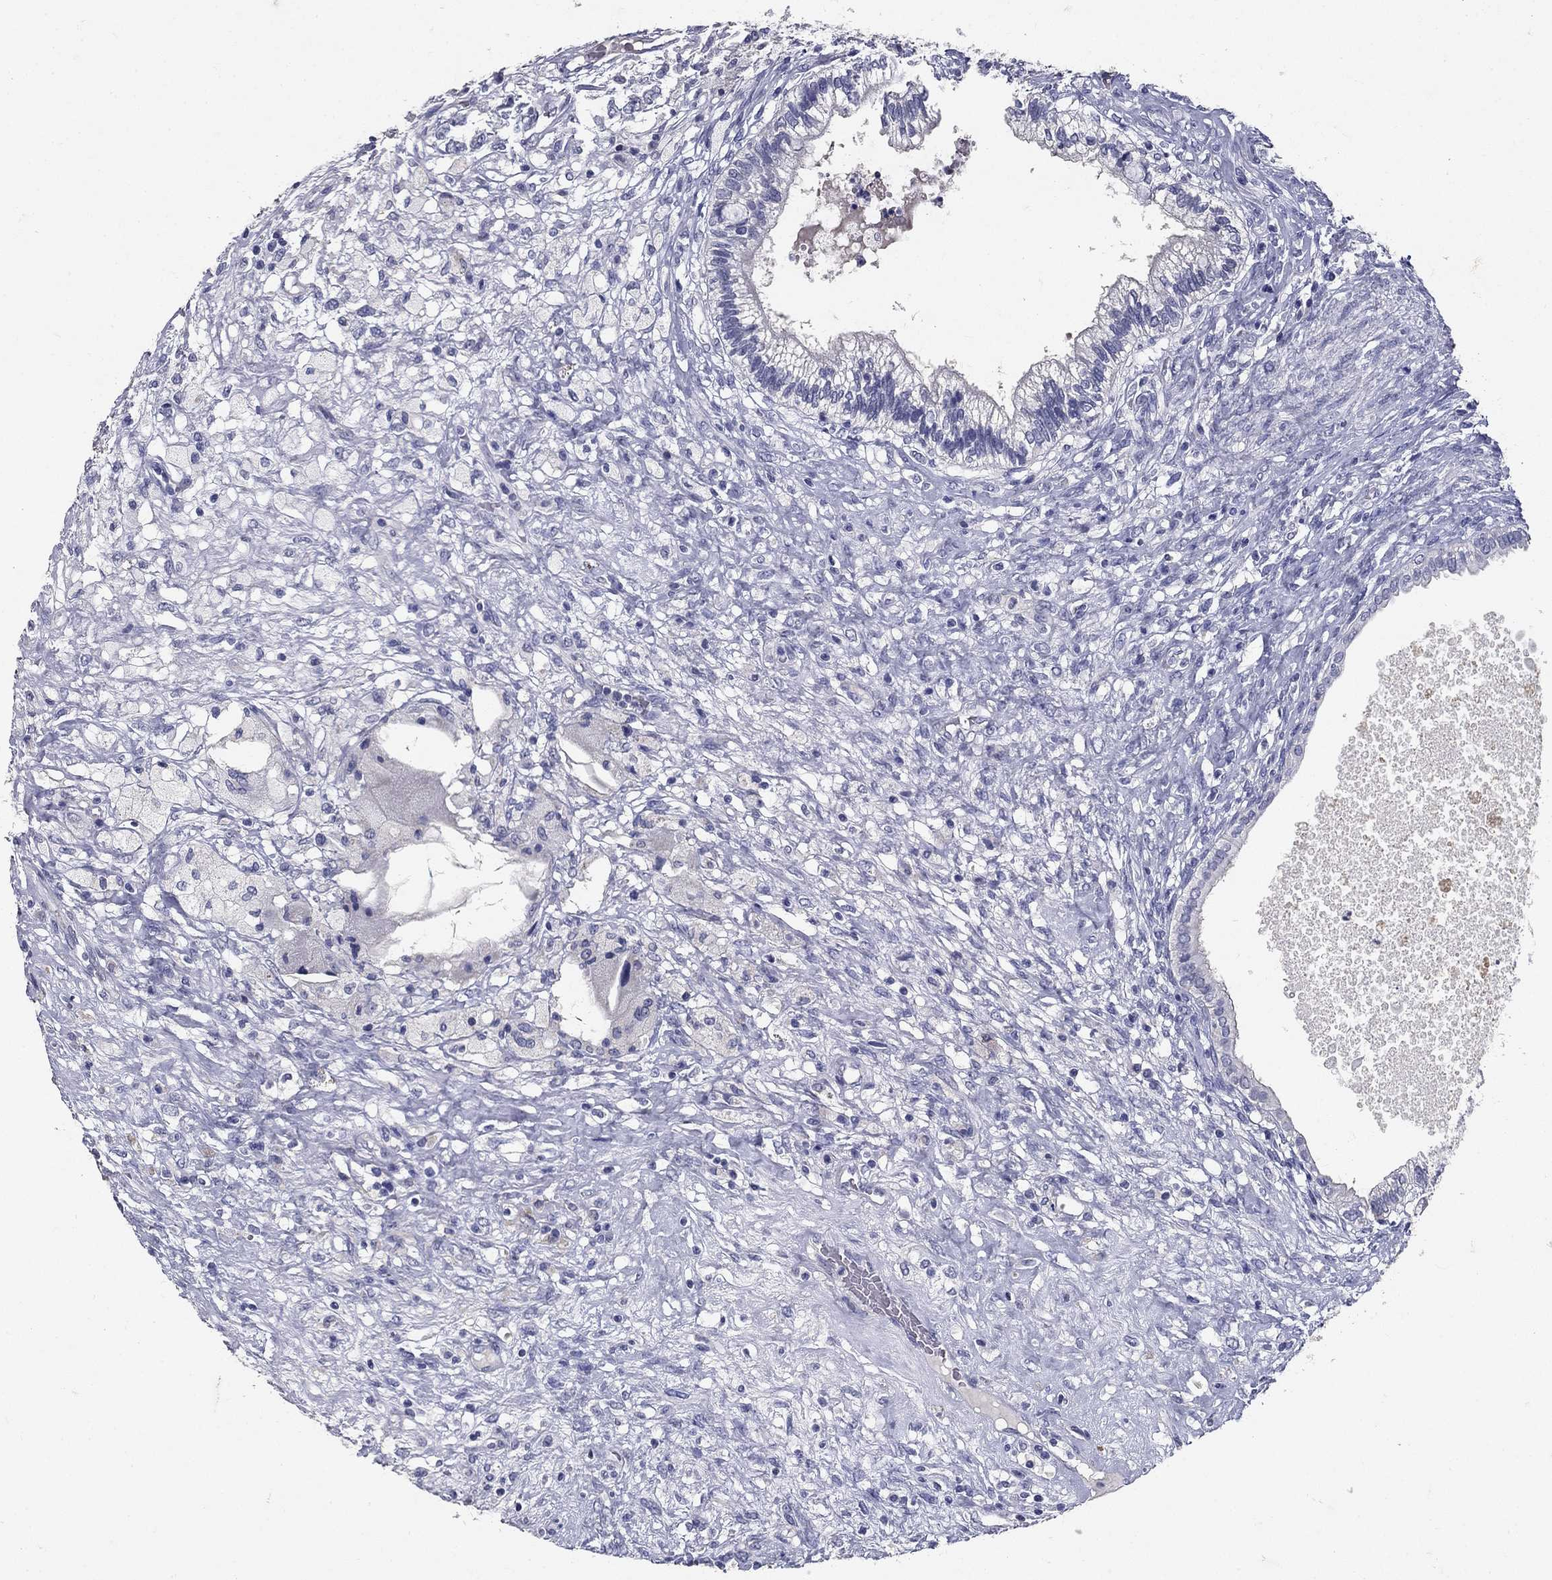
{"staining": {"intensity": "negative", "quantity": "none", "location": "none"}, "tissue": "testis cancer", "cell_type": "Tumor cells", "image_type": "cancer", "snomed": [{"axis": "morphology", "description": "Seminoma, NOS"}, {"axis": "morphology", "description": "Carcinoma, Embryonal, NOS"}, {"axis": "topography", "description": "Testis"}], "caption": "Tumor cells show no significant staining in testis cancer (seminoma).", "gene": "POMC", "patient": {"sex": "male", "age": 41}}